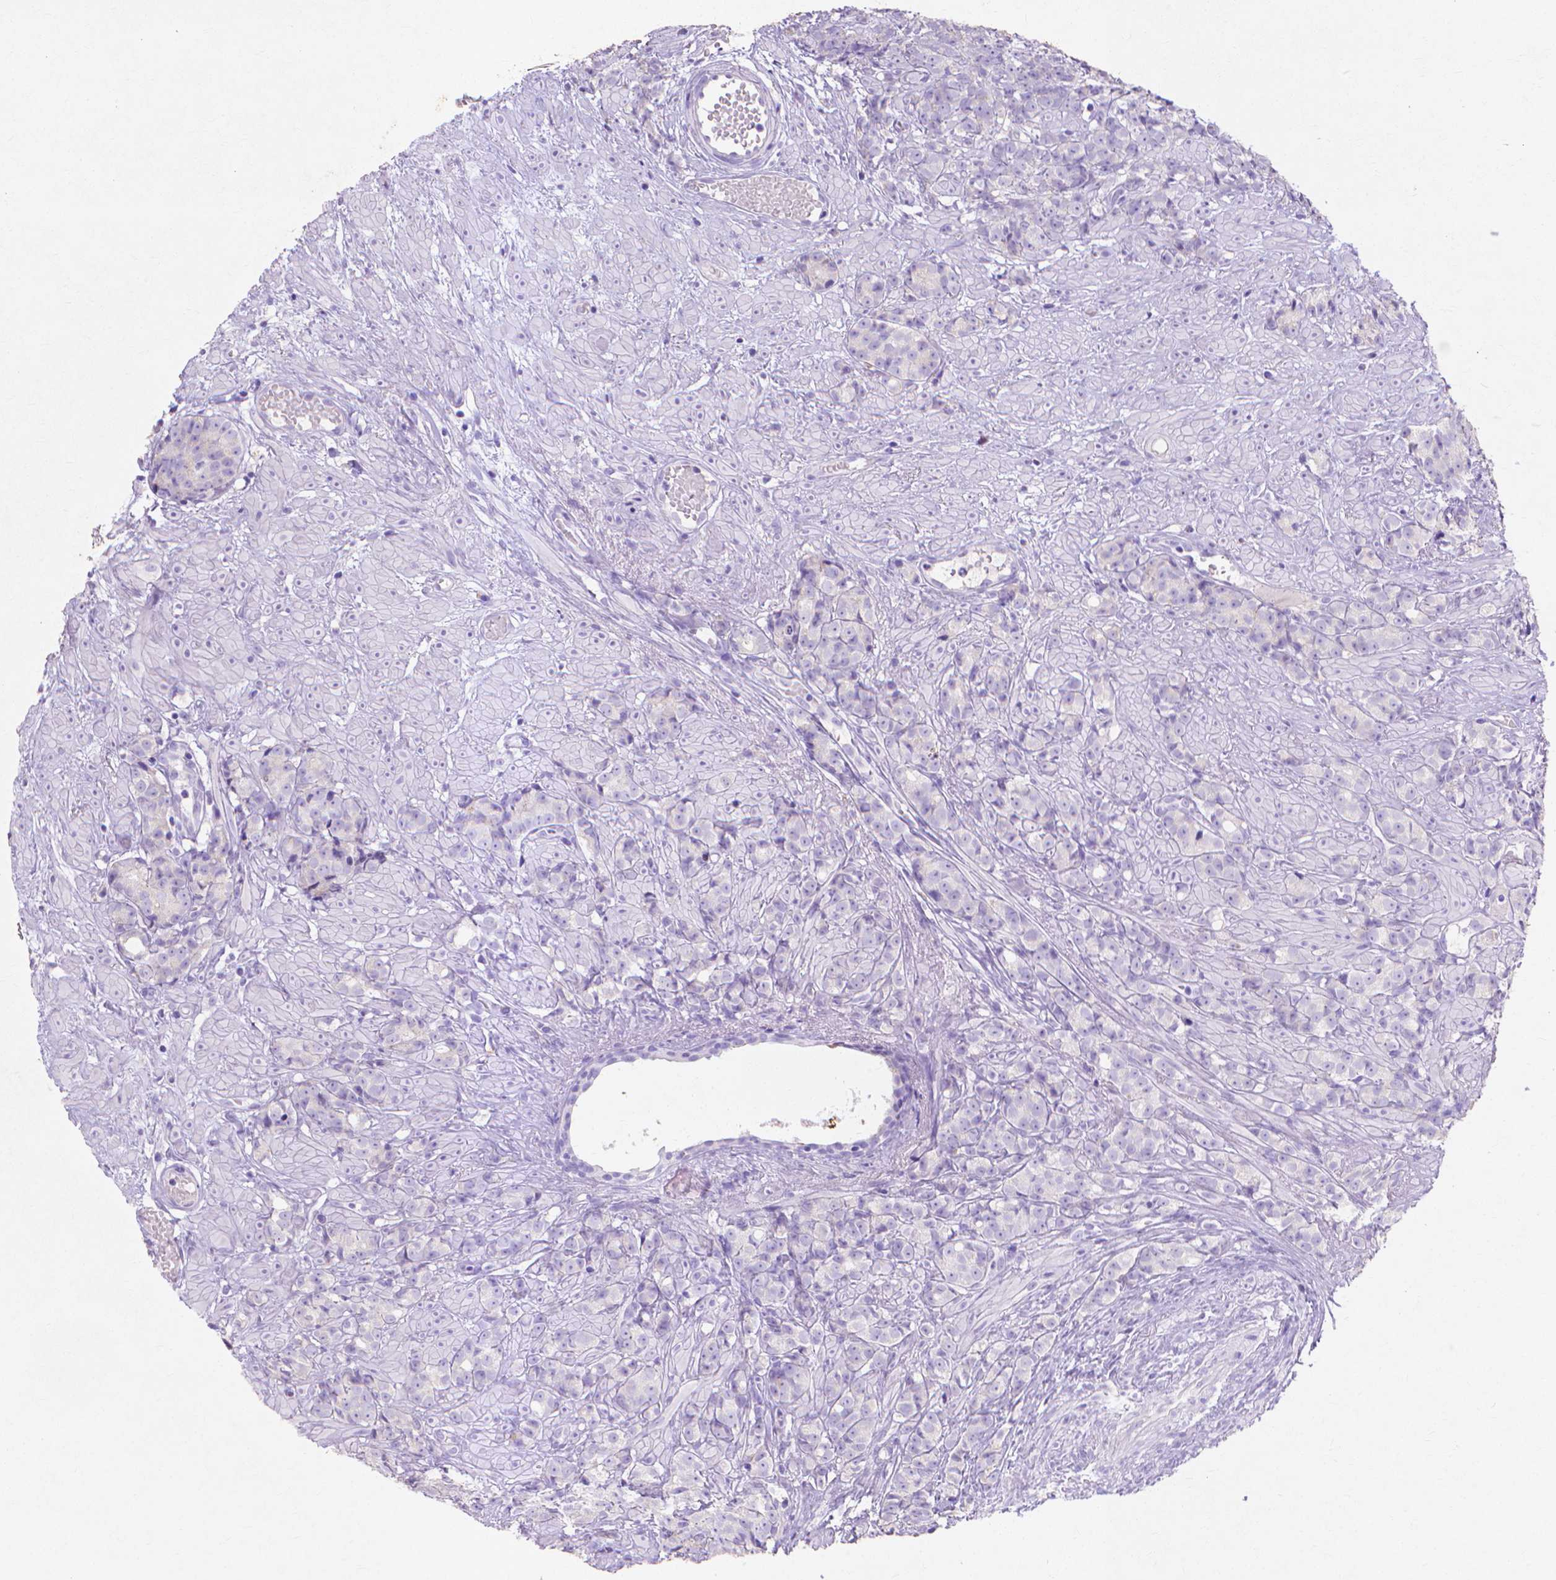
{"staining": {"intensity": "negative", "quantity": "none", "location": "none"}, "tissue": "prostate cancer", "cell_type": "Tumor cells", "image_type": "cancer", "snomed": [{"axis": "morphology", "description": "Adenocarcinoma, High grade"}, {"axis": "topography", "description": "Prostate"}], "caption": "Immunohistochemistry image of neoplastic tissue: prostate adenocarcinoma (high-grade) stained with DAB shows no significant protein positivity in tumor cells.", "gene": "MMP11", "patient": {"sex": "male", "age": 81}}